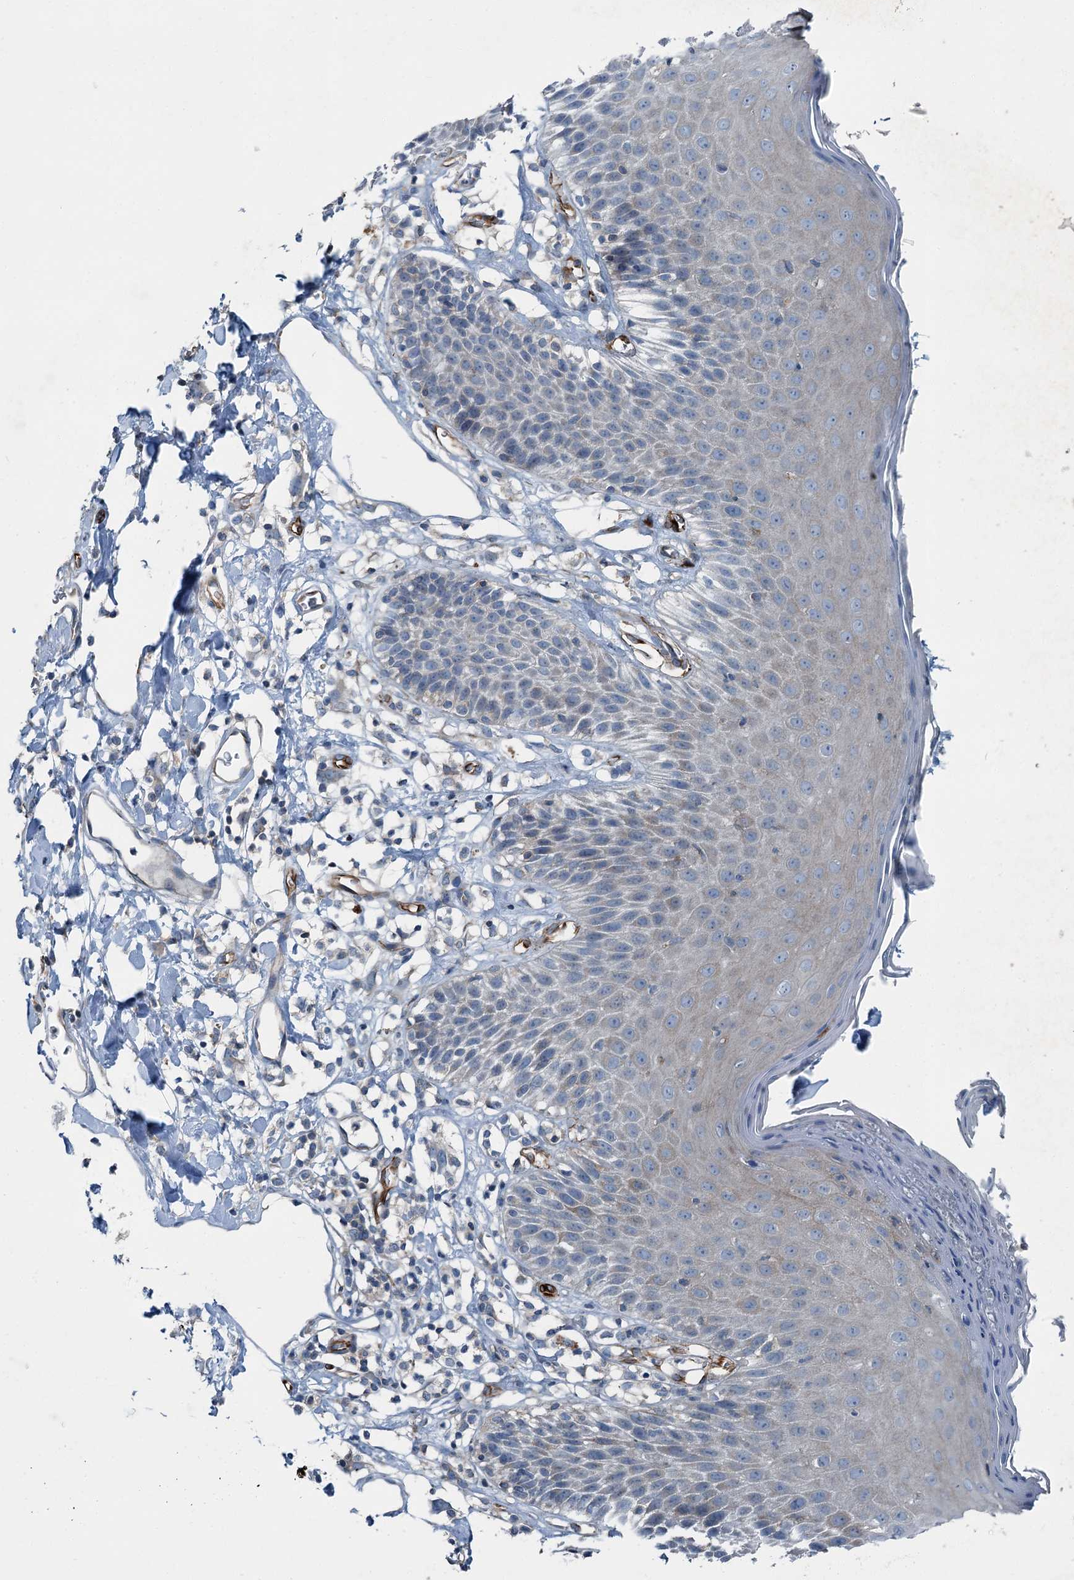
{"staining": {"intensity": "moderate", "quantity": "<25%", "location": "cytoplasmic/membranous"}, "tissue": "skin", "cell_type": "Epidermal cells", "image_type": "normal", "snomed": [{"axis": "morphology", "description": "Normal tissue, NOS"}, {"axis": "topography", "description": "Vulva"}], "caption": "A micrograph of human skin stained for a protein shows moderate cytoplasmic/membranous brown staining in epidermal cells. Using DAB (3,3'-diaminobenzidine) (brown) and hematoxylin (blue) stains, captured at high magnification using brightfield microscopy.", "gene": "AXL", "patient": {"sex": "female", "age": 68}}